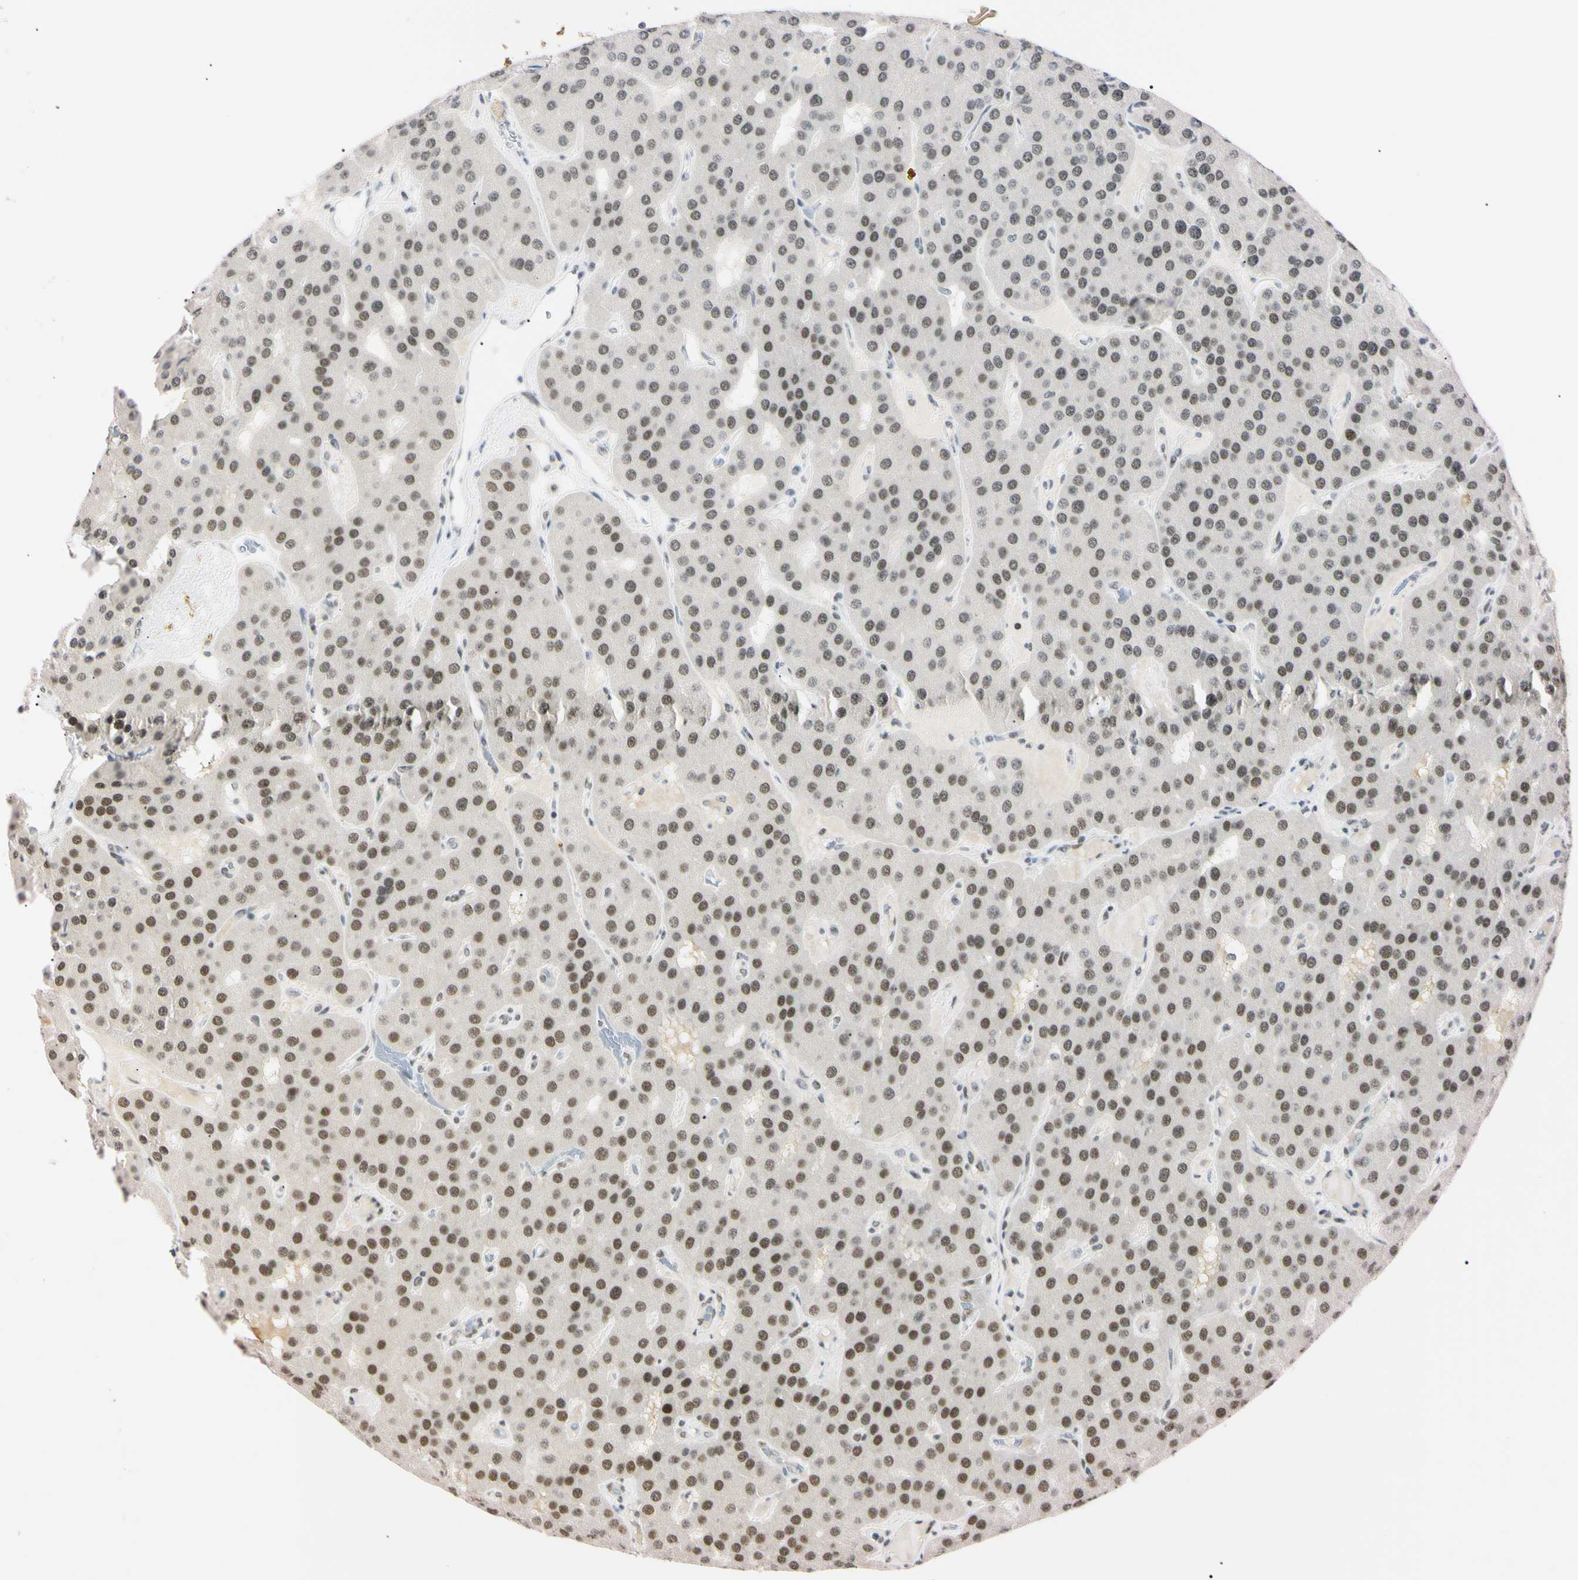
{"staining": {"intensity": "strong", "quantity": ">75%", "location": "nuclear"}, "tissue": "parathyroid gland", "cell_type": "Glandular cells", "image_type": "normal", "snomed": [{"axis": "morphology", "description": "Normal tissue, NOS"}, {"axis": "morphology", "description": "Adenoma, NOS"}, {"axis": "topography", "description": "Parathyroid gland"}], "caption": "Immunohistochemistry of unremarkable parathyroid gland displays high levels of strong nuclear positivity in approximately >75% of glandular cells. (Stains: DAB (3,3'-diaminobenzidine) in brown, nuclei in blue, Microscopy: brightfield microscopy at high magnification).", "gene": "ZNF134", "patient": {"sex": "female", "age": 86}}